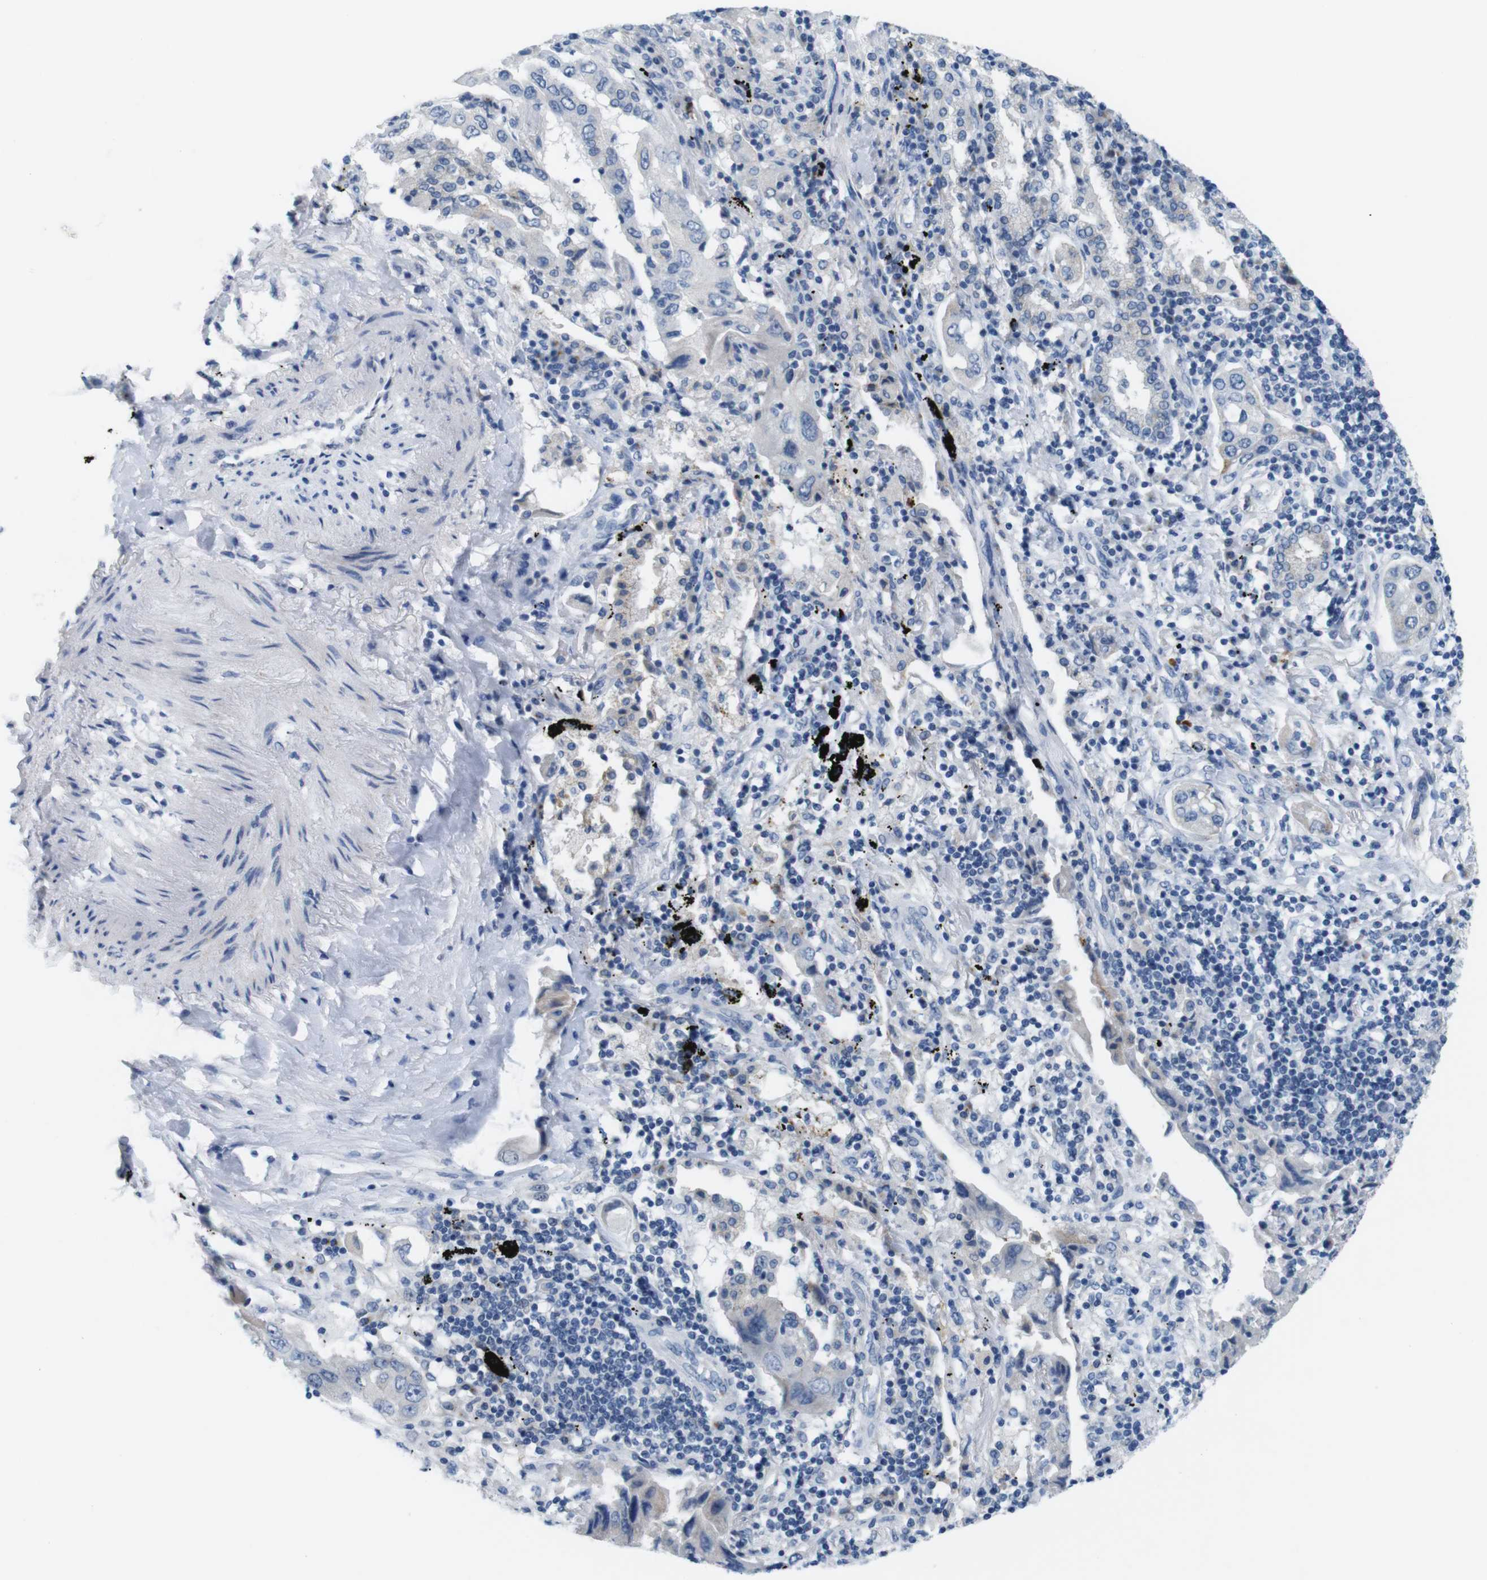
{"staining": {"intensity": "negative", "quantity": "none", "location": "none"}, "tissue": "lung cancer", "cell_type": "Tumor cells", "image_type": "cancer", "snomed": [{"axis": "morphology", "description": "Adenocarcinoma, NOS"}, {"axis": "topography", "description": "Lung"}], "caption": "DAB immunohistochemical staining of human lung cancer displays no significant positivity in tumor cells.", "gene": "GOLGA2", "patient": {"sex": "female", "age": 65}}